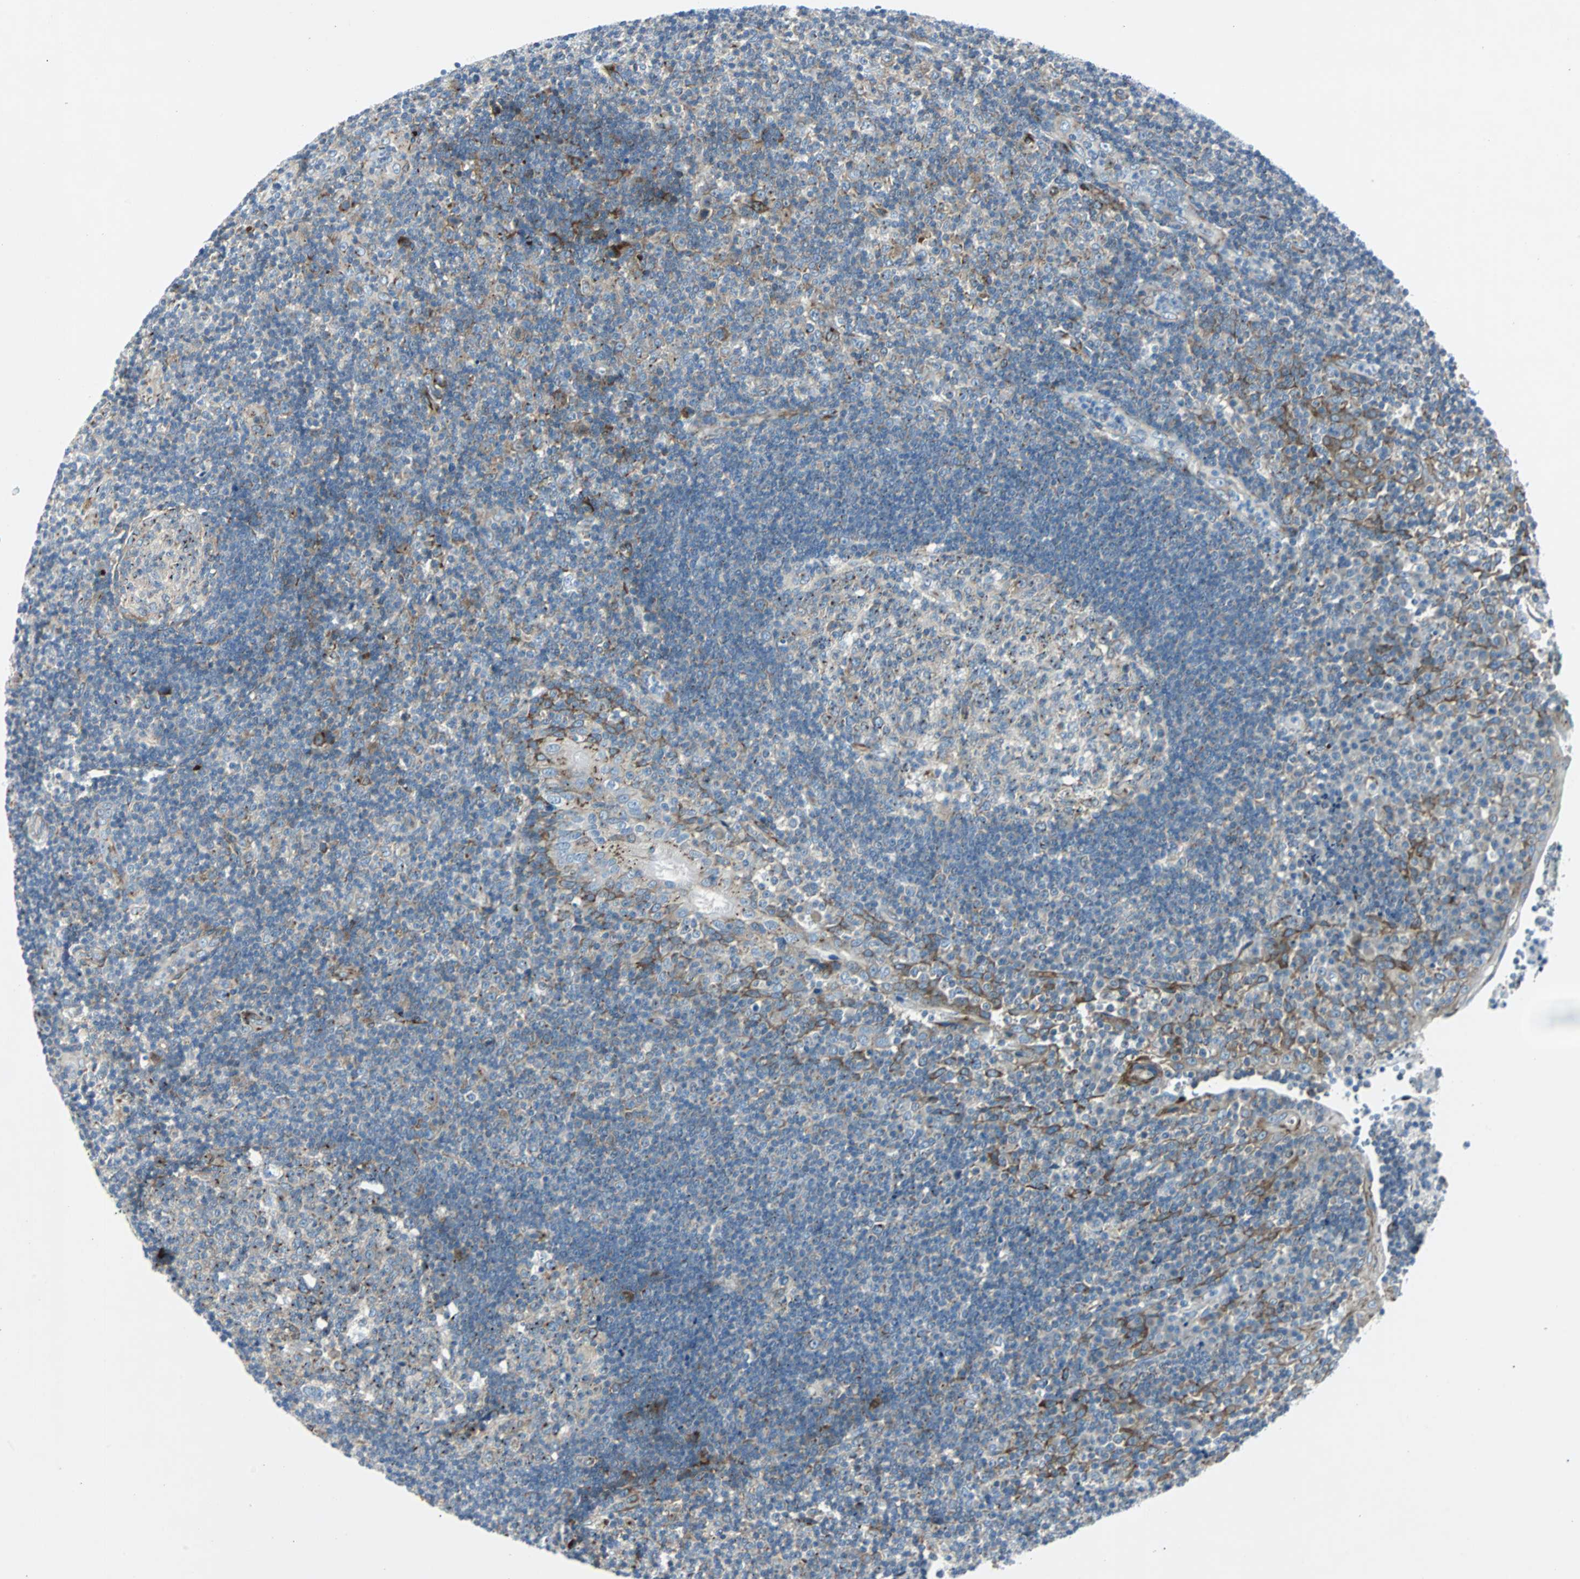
{"staining": {"intensity": "moderate", "quantity": "25%-75%", "location": "nuclear"}, "tissue": "tonsil", "cell_type": "Germinal center cells", "image_type": "normal", "snomed": [{"axis": "morphology", "description": "Normal tissue, NOS"}, {"axis": "topography", "description": "Tonsil"}], "caption": "Moderate nuclear positivity is appreciated in about 25%-75% of germinal center cells in unremarkable tonsil.", "gene": "BBC3", "patient": {"sex": "female", "age": 40}}